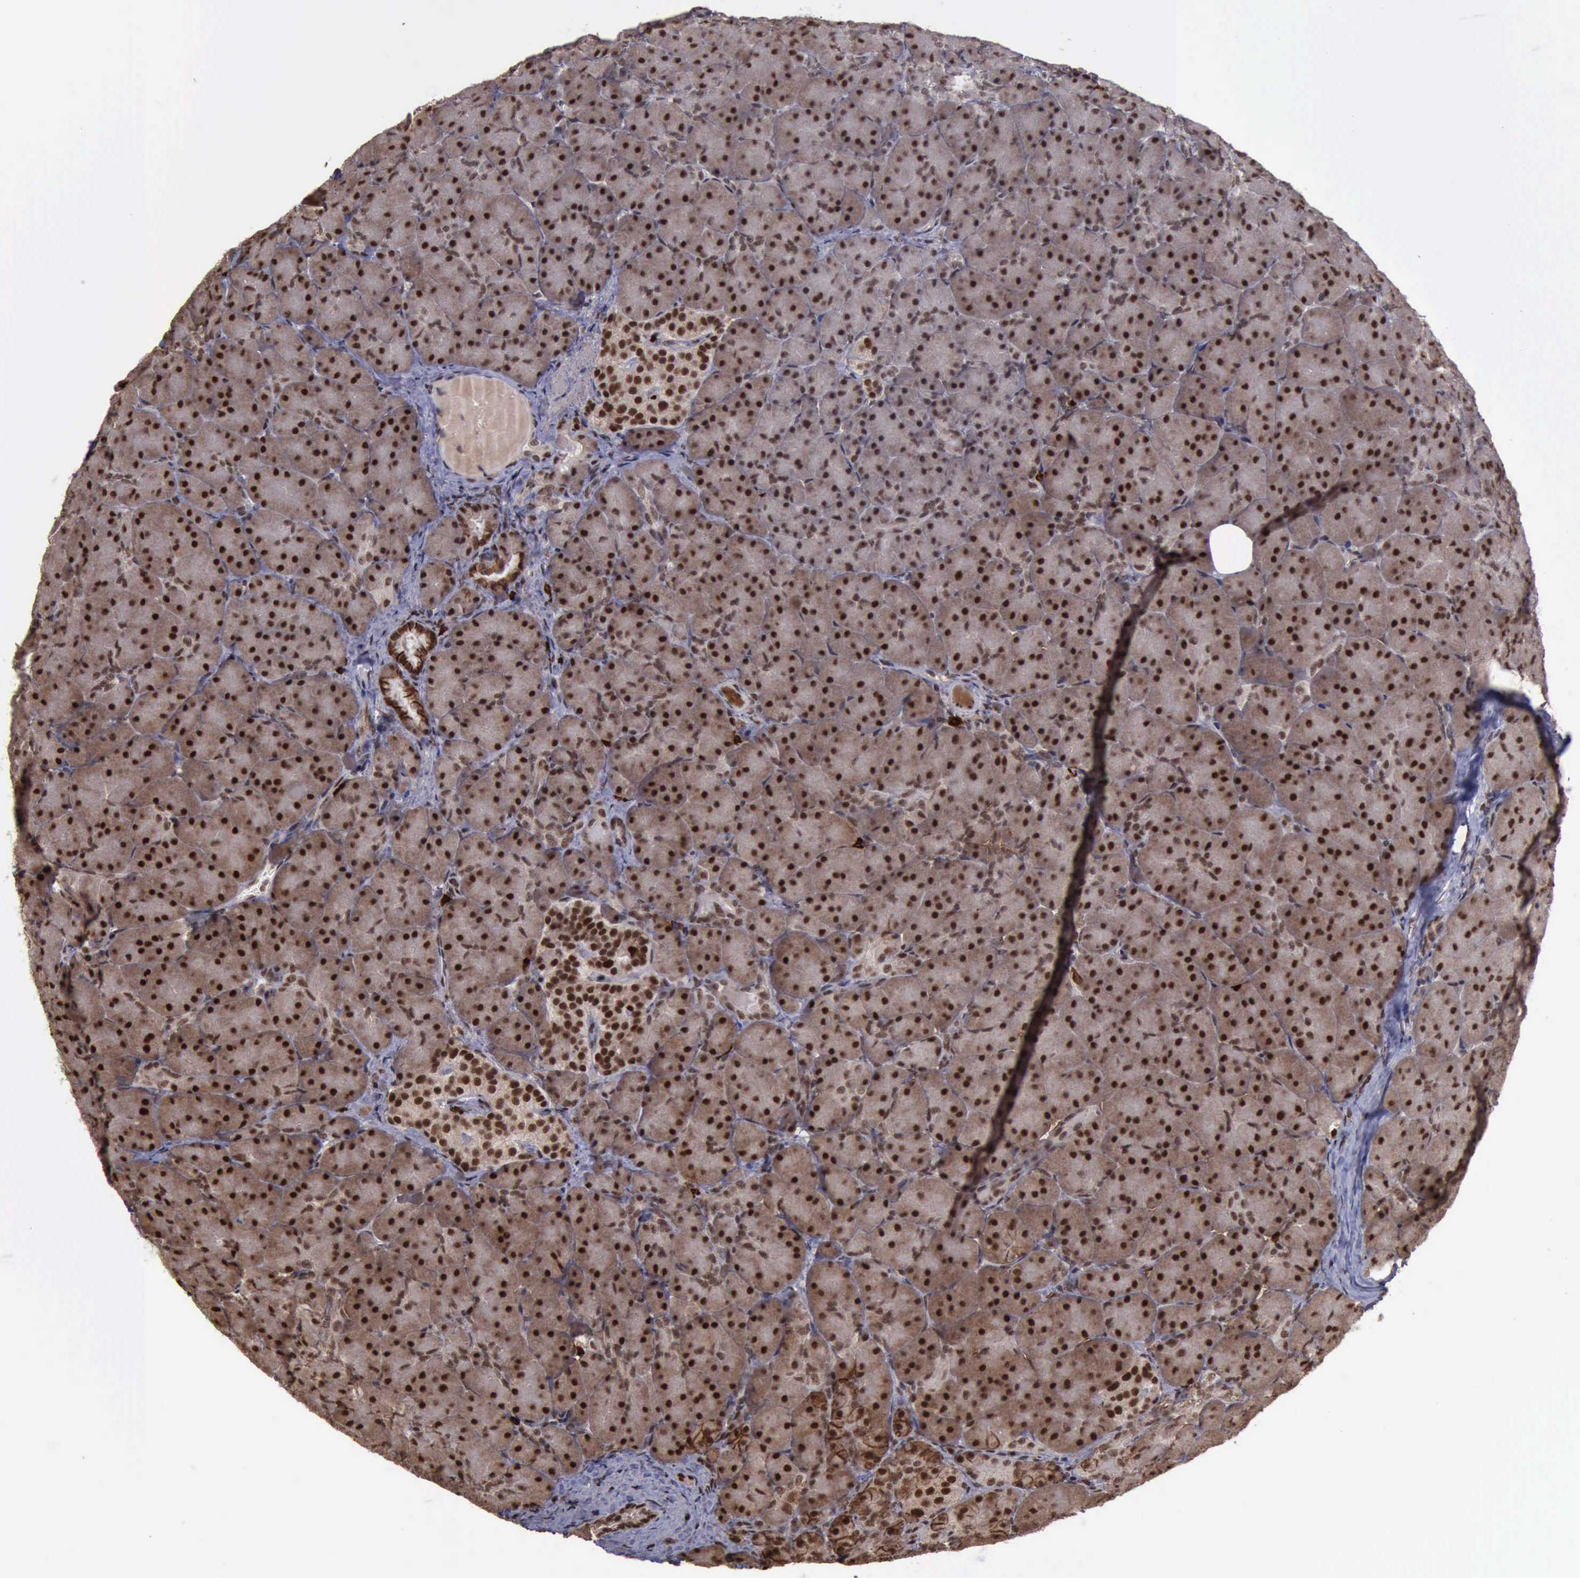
{"staining": {"intensity": "moderate", "quantity": ">75%", "location": "cytoplasmic/membranous,nuclear"}, "tissue": "pancreas", "cell_type": "Exocrine glandular cells", "image_type": "normal", "snomed": [{"axis": "morphology", "description": "Normal tissue, NOS"}, {"axis": "topography", "description": "Pancreas"}], "caption": "High-magnification brightfield microscopy of unremarkable pancreas stained with DAB (3,3'-diaminobenzidine) (brown) and counterstained with hematoxylin (blue). exocrine glandular cells exhibit moderate cytoplasmic/membranous,nuclear staining is present in approximately>75% of cells. (IHC, brightfield microscopy, high magnification).", "gene": "TRMT2A", "patient": {"sex": "male", "age": 66}}